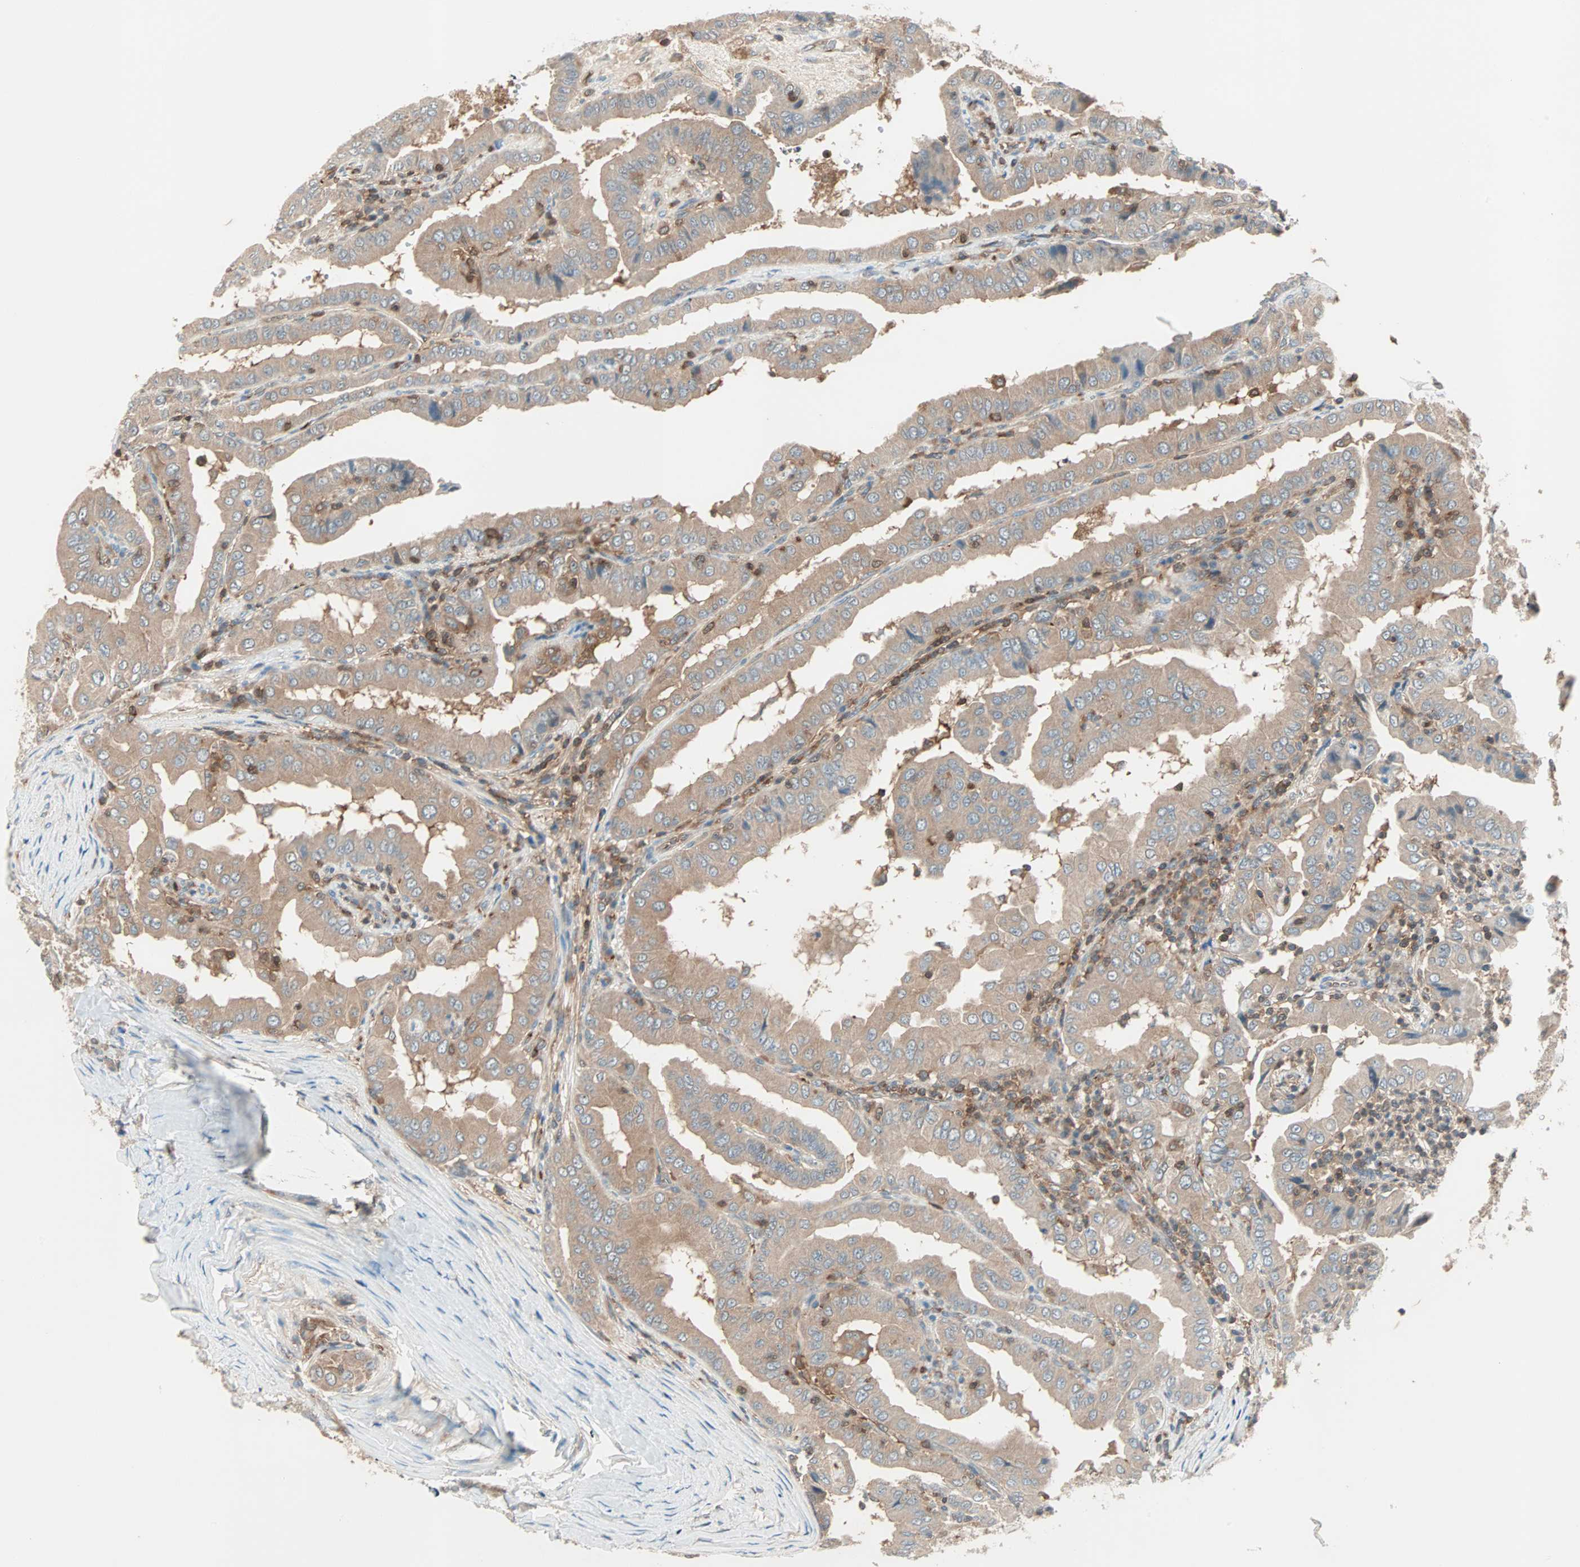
{"staining": {"intensity": "moderate", "quantity": ">75%", "location": "cytoplasmic/membranous"}, "tissue": "thyroid cancer", "cell_type": "Tumor cells", "image_type": "cancer", "snomed": [{"axis": "morphology", "description": "Papillary adenocarcinoma, NOS"}, {"axis": "topography", "description": "Thyroid gland"}], "caption": "DAB immunohistochemical staining of human thyroid cancer (papillary adenocarcinoma) displays moderate cytoplasmic/membranous protein positivity in approximately >75% of tumor cells.", "gene": "TEC", "patient": {"sex": "male", "age": 33}}